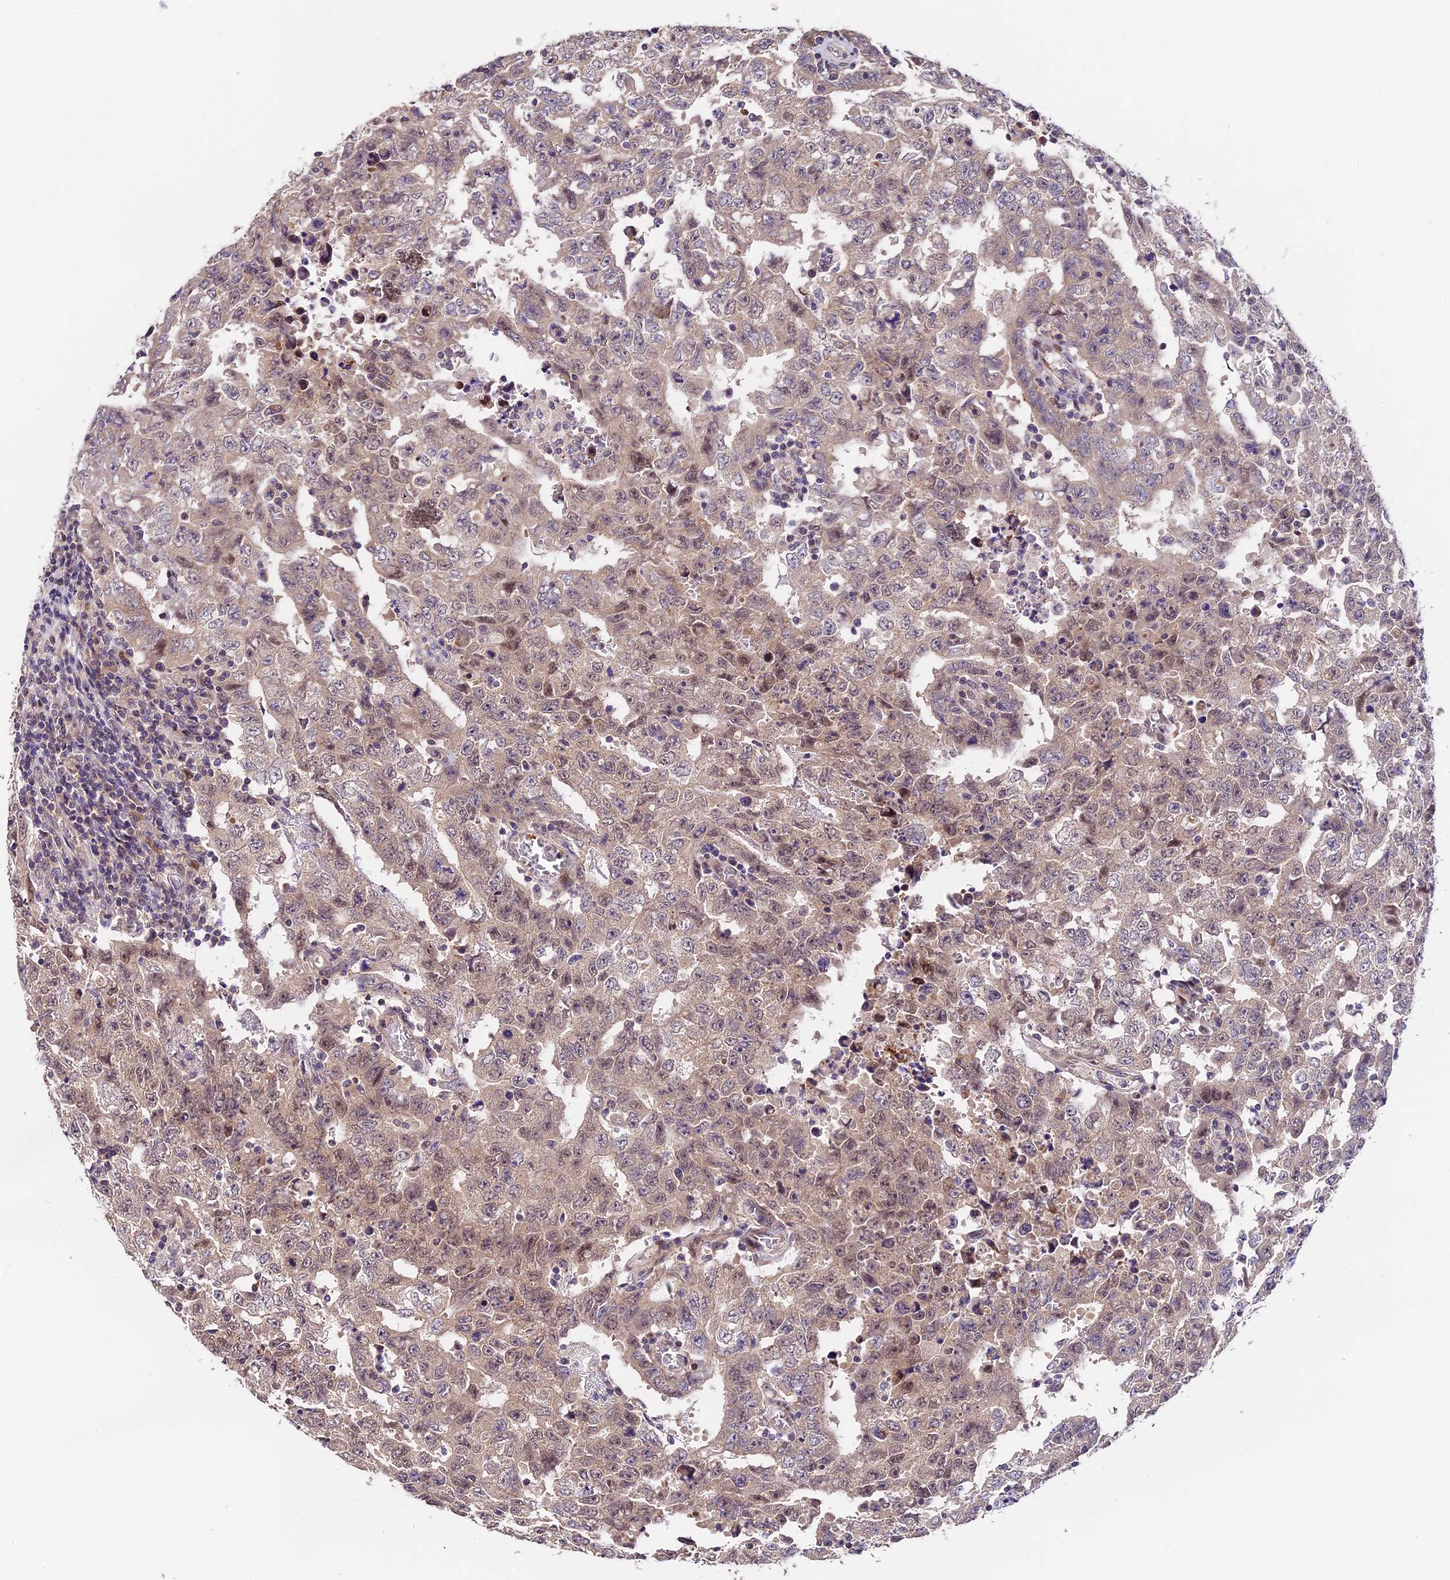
{"staining": {"intensity": "weak", "quantity": "25%-75%", "location": "cytoplasmic/membranous,nuclear"}, "tissue": "testis cancer", "cell_type": "Tumor cells", "image_type": "cancer", "snomed": [{"axis": "morphology", "description": "Carcinoma, Embryonal, NOS"}, {"axis": "topography", "description": "Testis"}], "caption": "This is a micrograph of IHC staining of embryonal carcinoma (testis), which shows weak staining in the cytoplasmic/membranous and nuclear of tumor cells.", "gene": "TRMT1", "patient": {"sex": "male", "age": 26}}